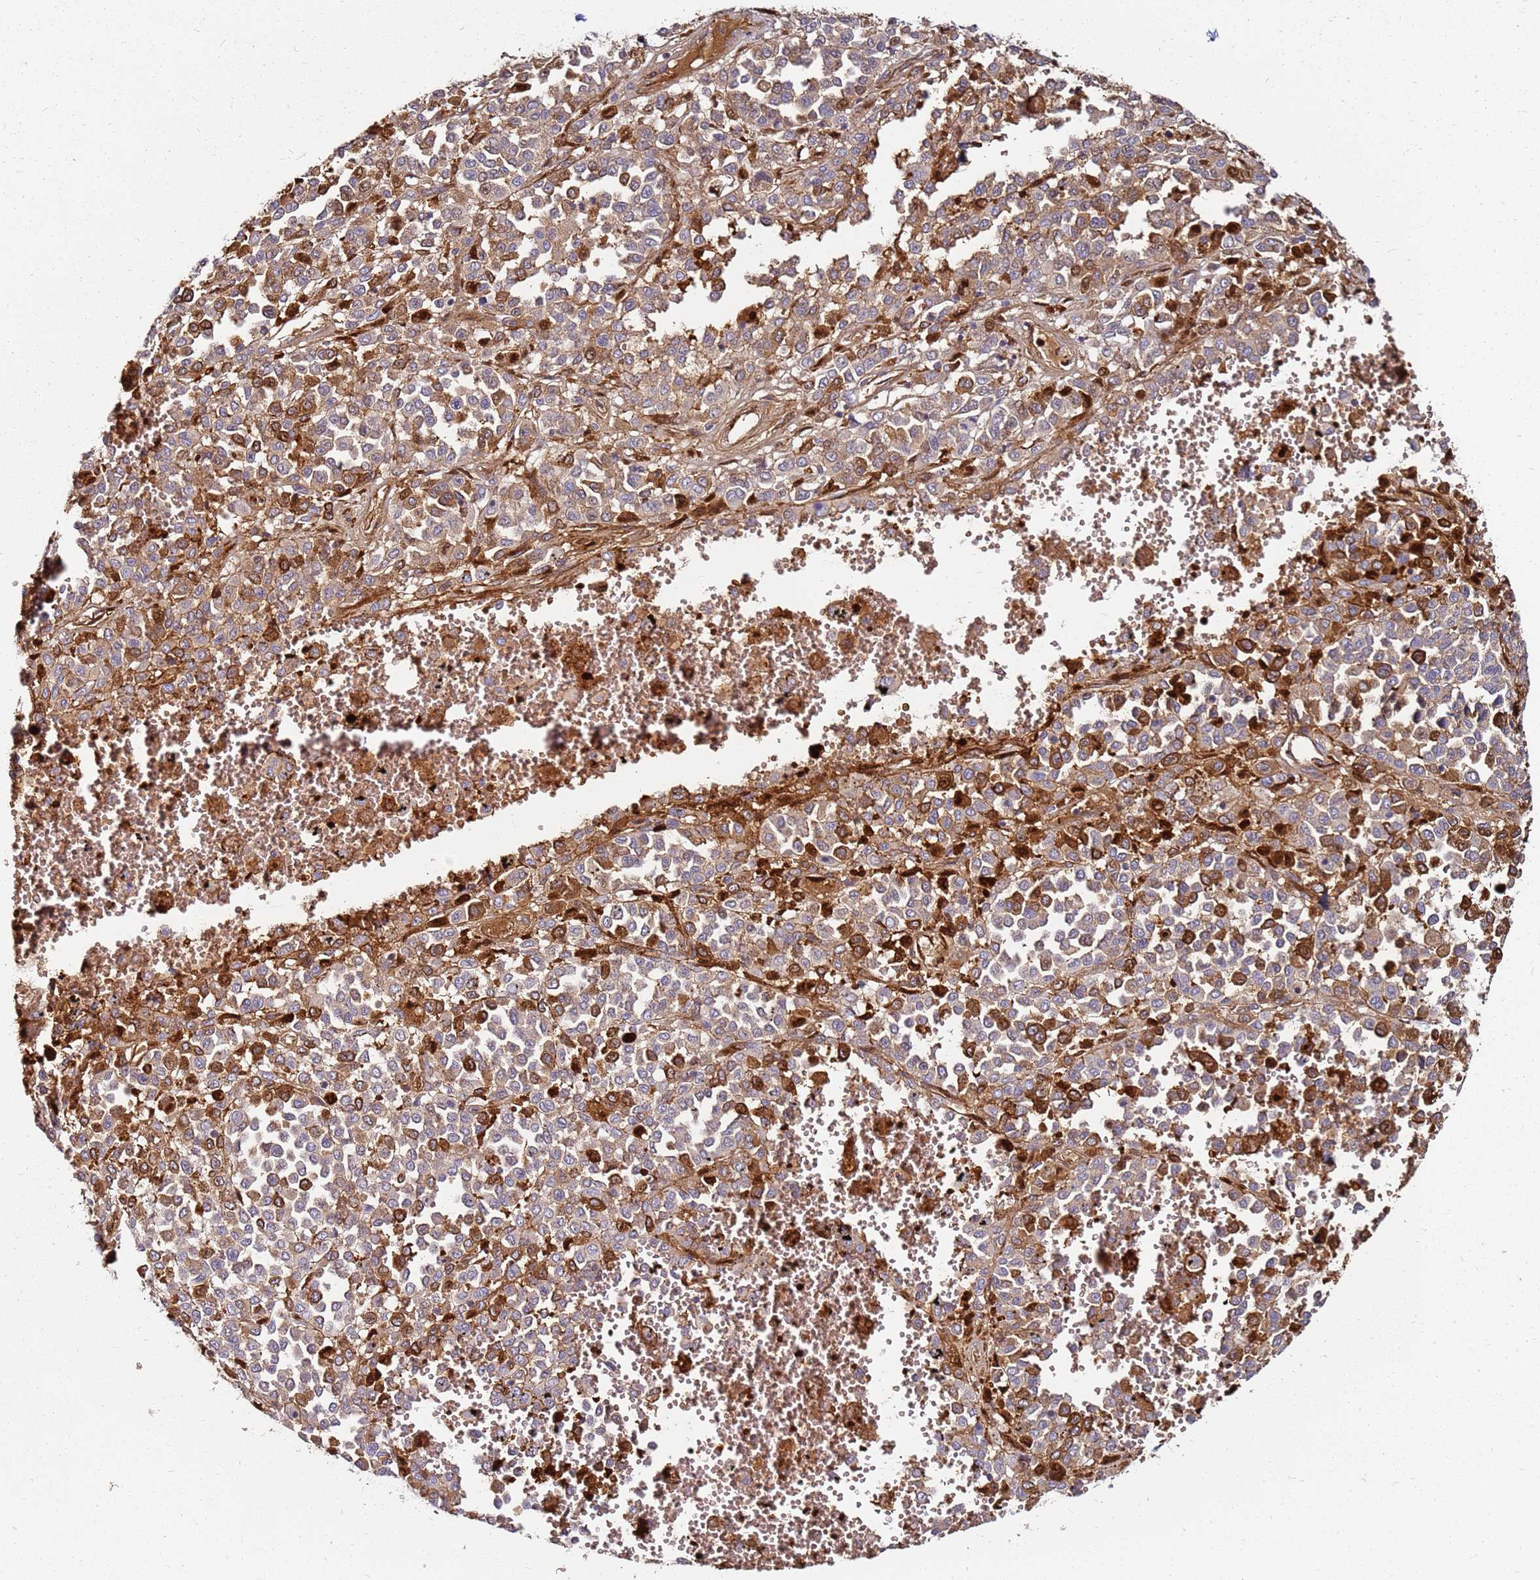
{"staining": {"intensity": "strong", "quantity": "25%-75%", "location": "cytoplasmic/membranous,nuclear"}, "tissue": "melanoma", "cell_type": "Tumor cells", "image_type": "cancer", "snomed": [{"axis": "morphology", "description": "Malignant melanoma, Metastatic site"}, {"axis": "topography", "description": "Pancreas"}], "caption": "DAB immunohistochemical staining of malignant melanoma (metastatic site) exhibits strong cytoplasmic/membranous and nuclear protein positivity in approximately 25%-75% of tumor cells.", "gene": "RNF11", "patient": {"sex": "female", "age": 30}}